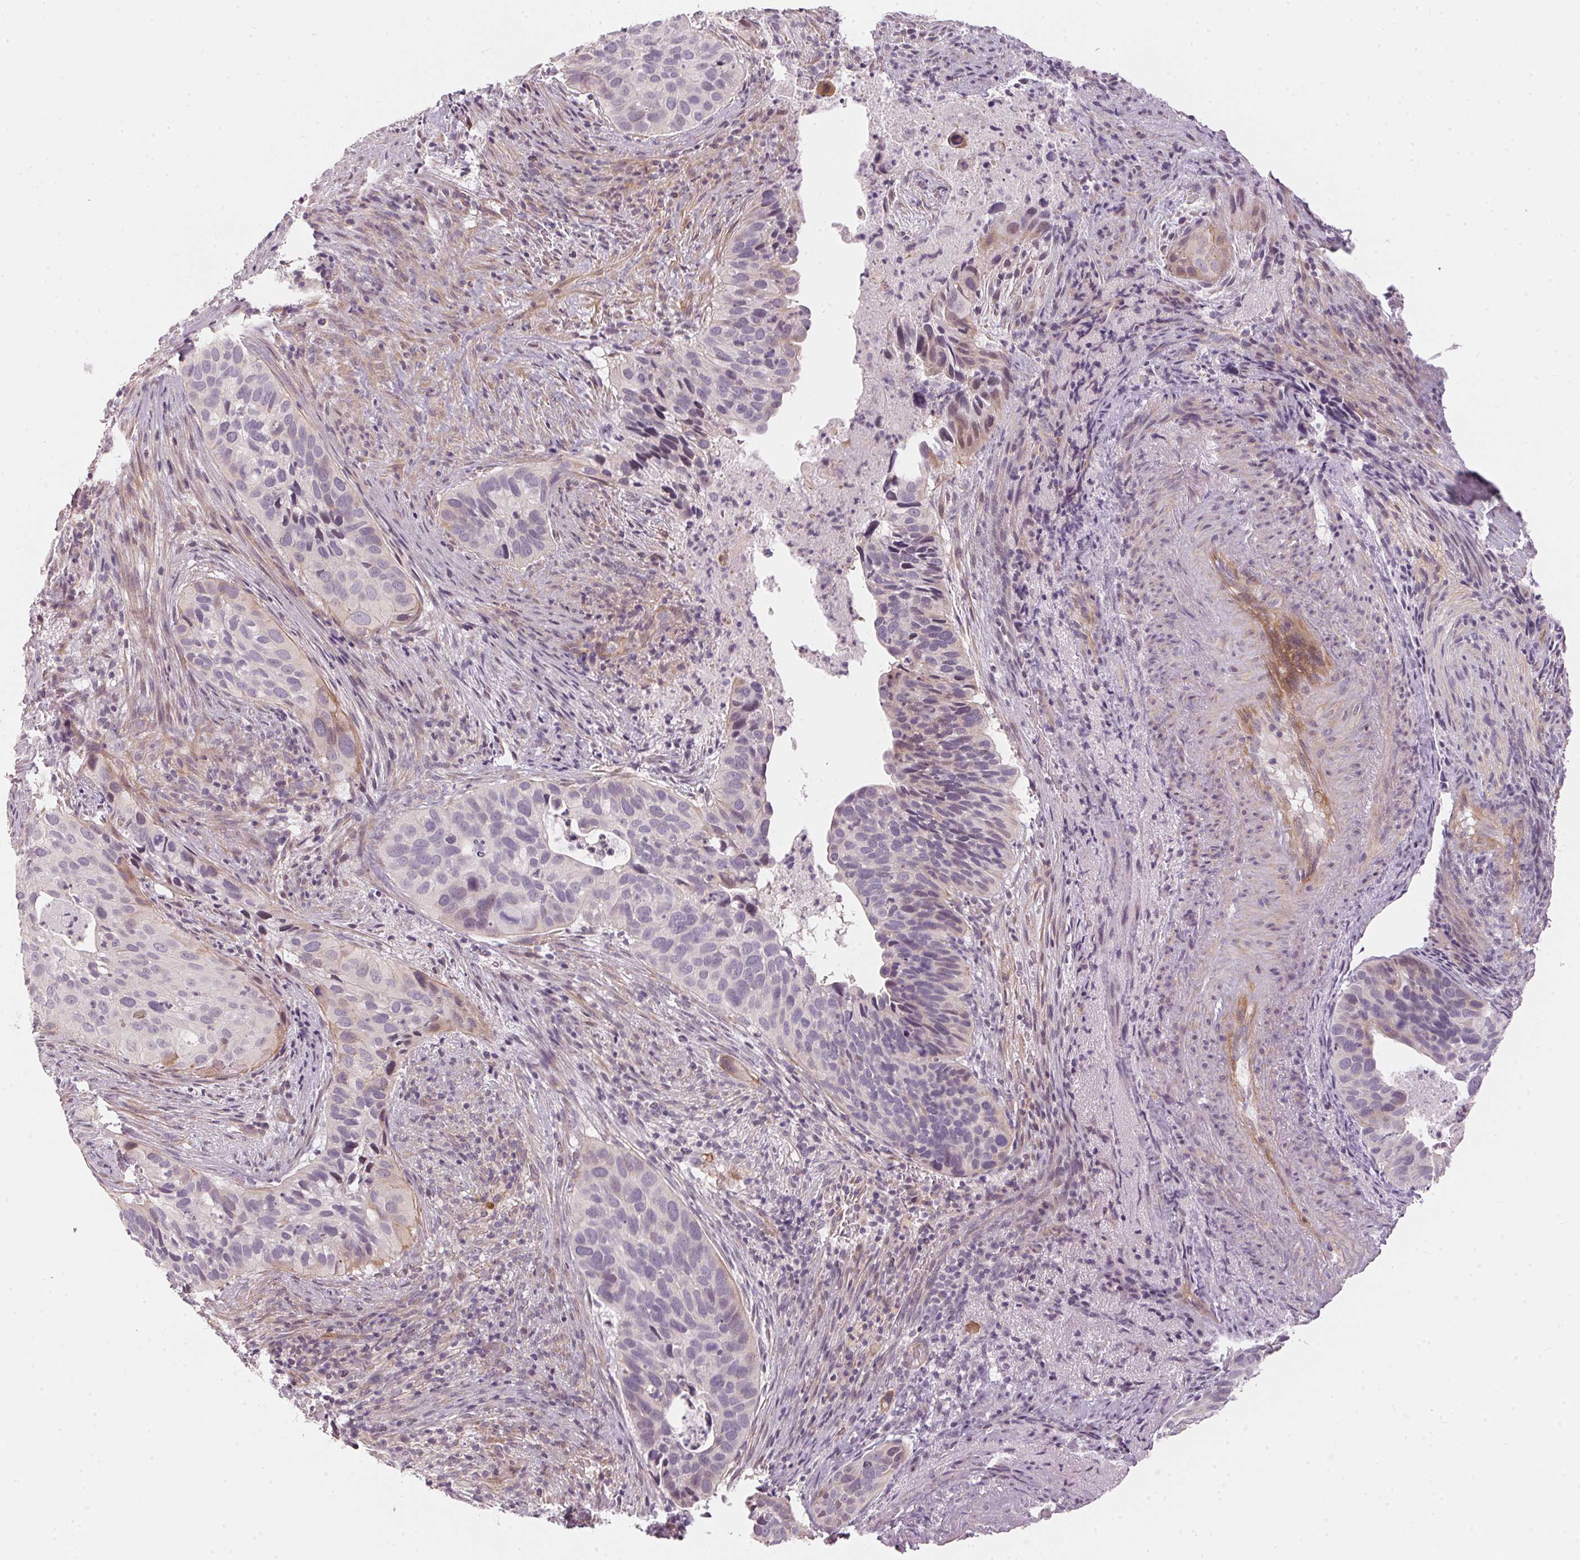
{"staining": {"intensity": "negative", "quantity": "none", "location": "none"}, "tissue": "cervical cancer", "cell_type": "Tumor cells", "image_type": "cancer", "snomed": [{"axis": "morphology", "description": "Squamous cell carcinoma, NOS"}, {"axis": "topography", "description": "Cervix"}], "caption": "Cervical cancer (squamous cell carcinoma) was stained to show a protein in brown. There is no significant staining in tumor cells. (Brightfield microscopy of DAB immunohistochemistry at high magnification).", "gene": "GDAP1L1", "patient": {"sex": "female", "age": 38}}